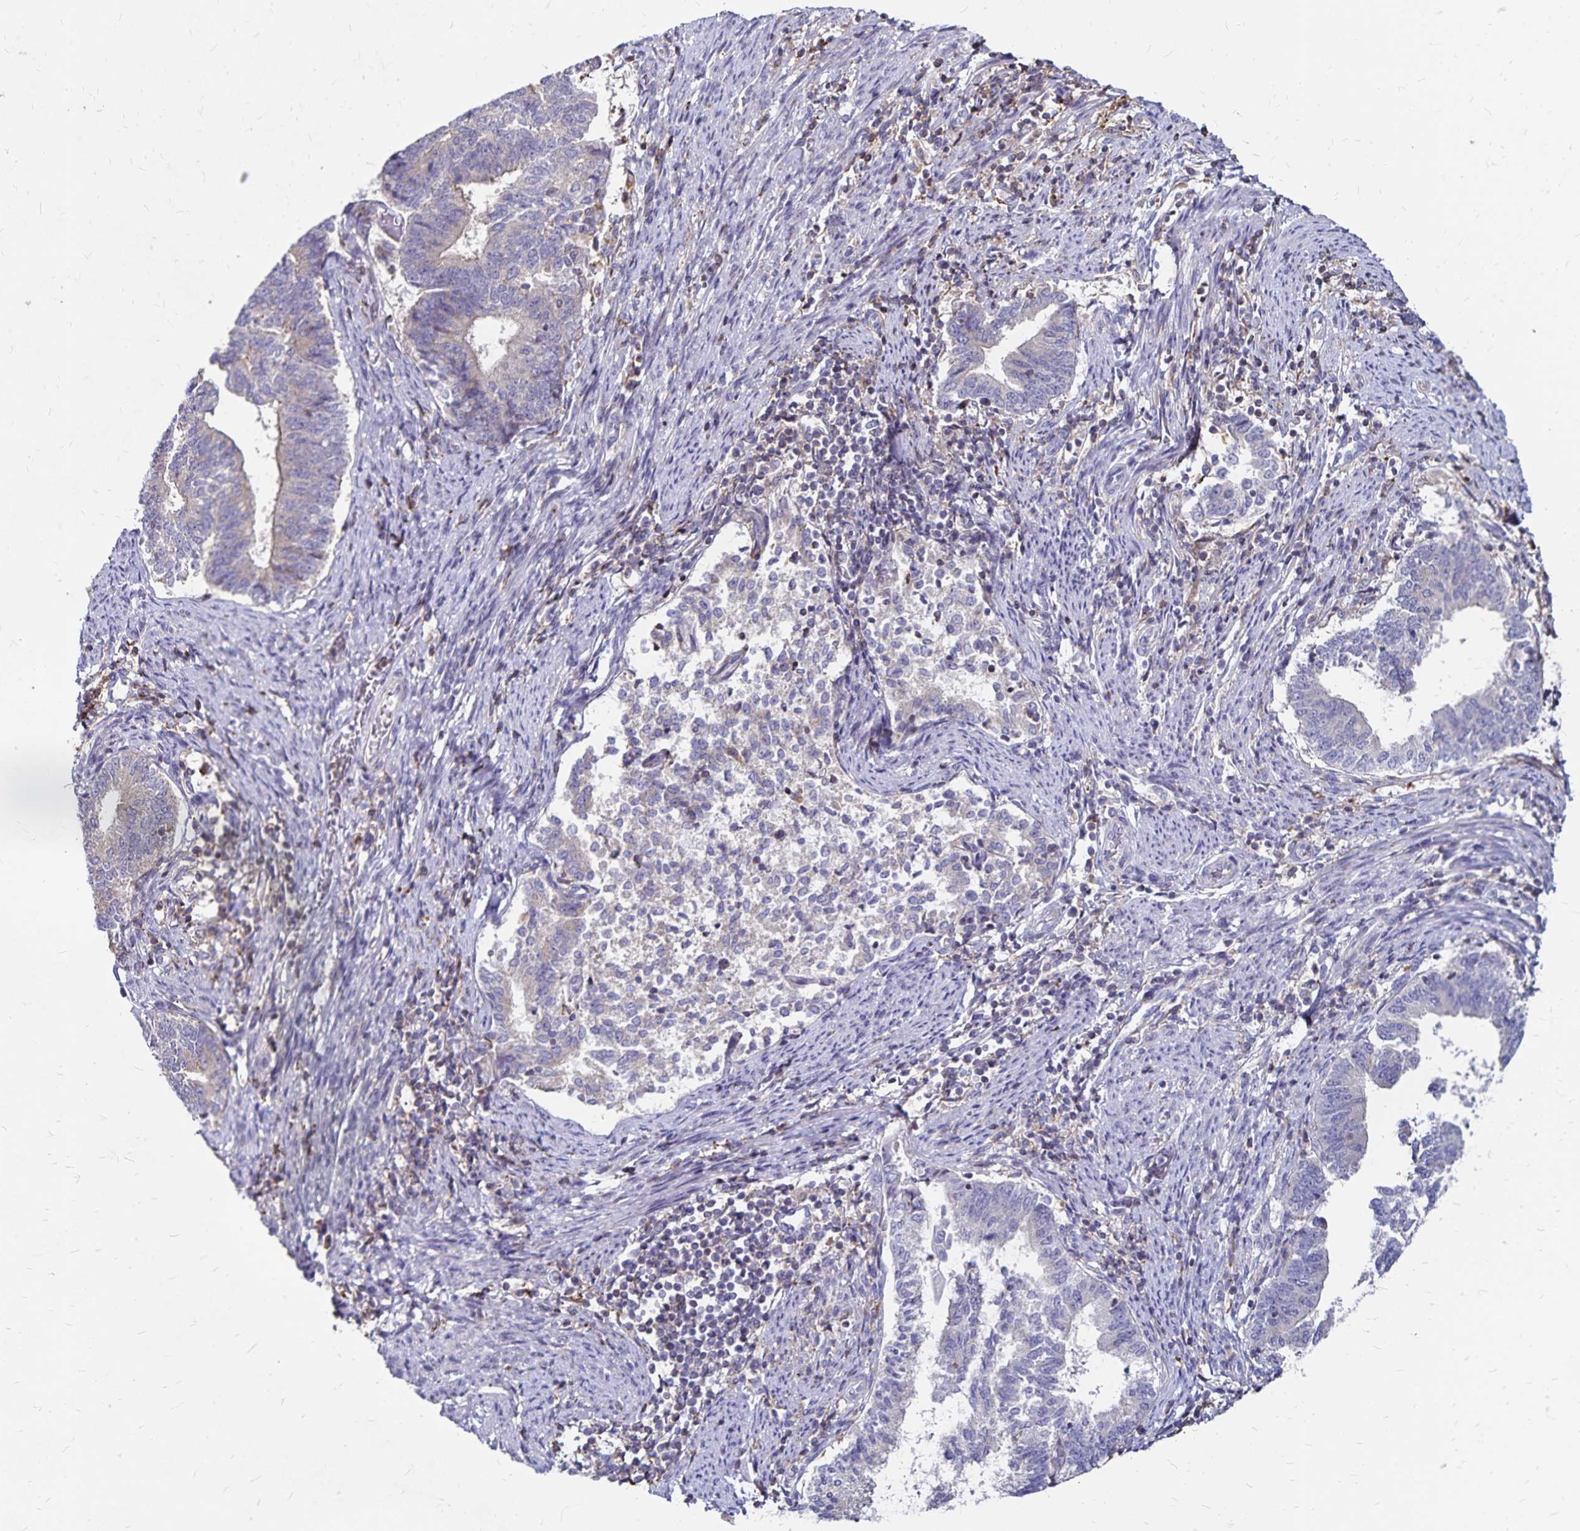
{"staining": {"intensity": "weak", "quantity": "25%-75%", "location": "cytoplasmic/membranous"}, "tissue": "endometrial cancer", "cell_type": "Tumor cells", "image_type": "cancer", "snomed": [{"axis": "morphology", "description": "Adenocarcinoma, NOS"}, {"axis": "topography", "description": "Endometrium"}], "caption": "Immunohistochemistry (IHC) micrograph of neoplastic tissue: human endometrial cancer (adenocarcinoma) stained using IHC exhibits low levels of weak protein expression localized specifically in the cytoplasmic/membranous of tumor cells, appearing as a cytoplasmic/membranous brown color.", "gene": "NAGPA", "patient": {"sex": "female", "age": 65}}